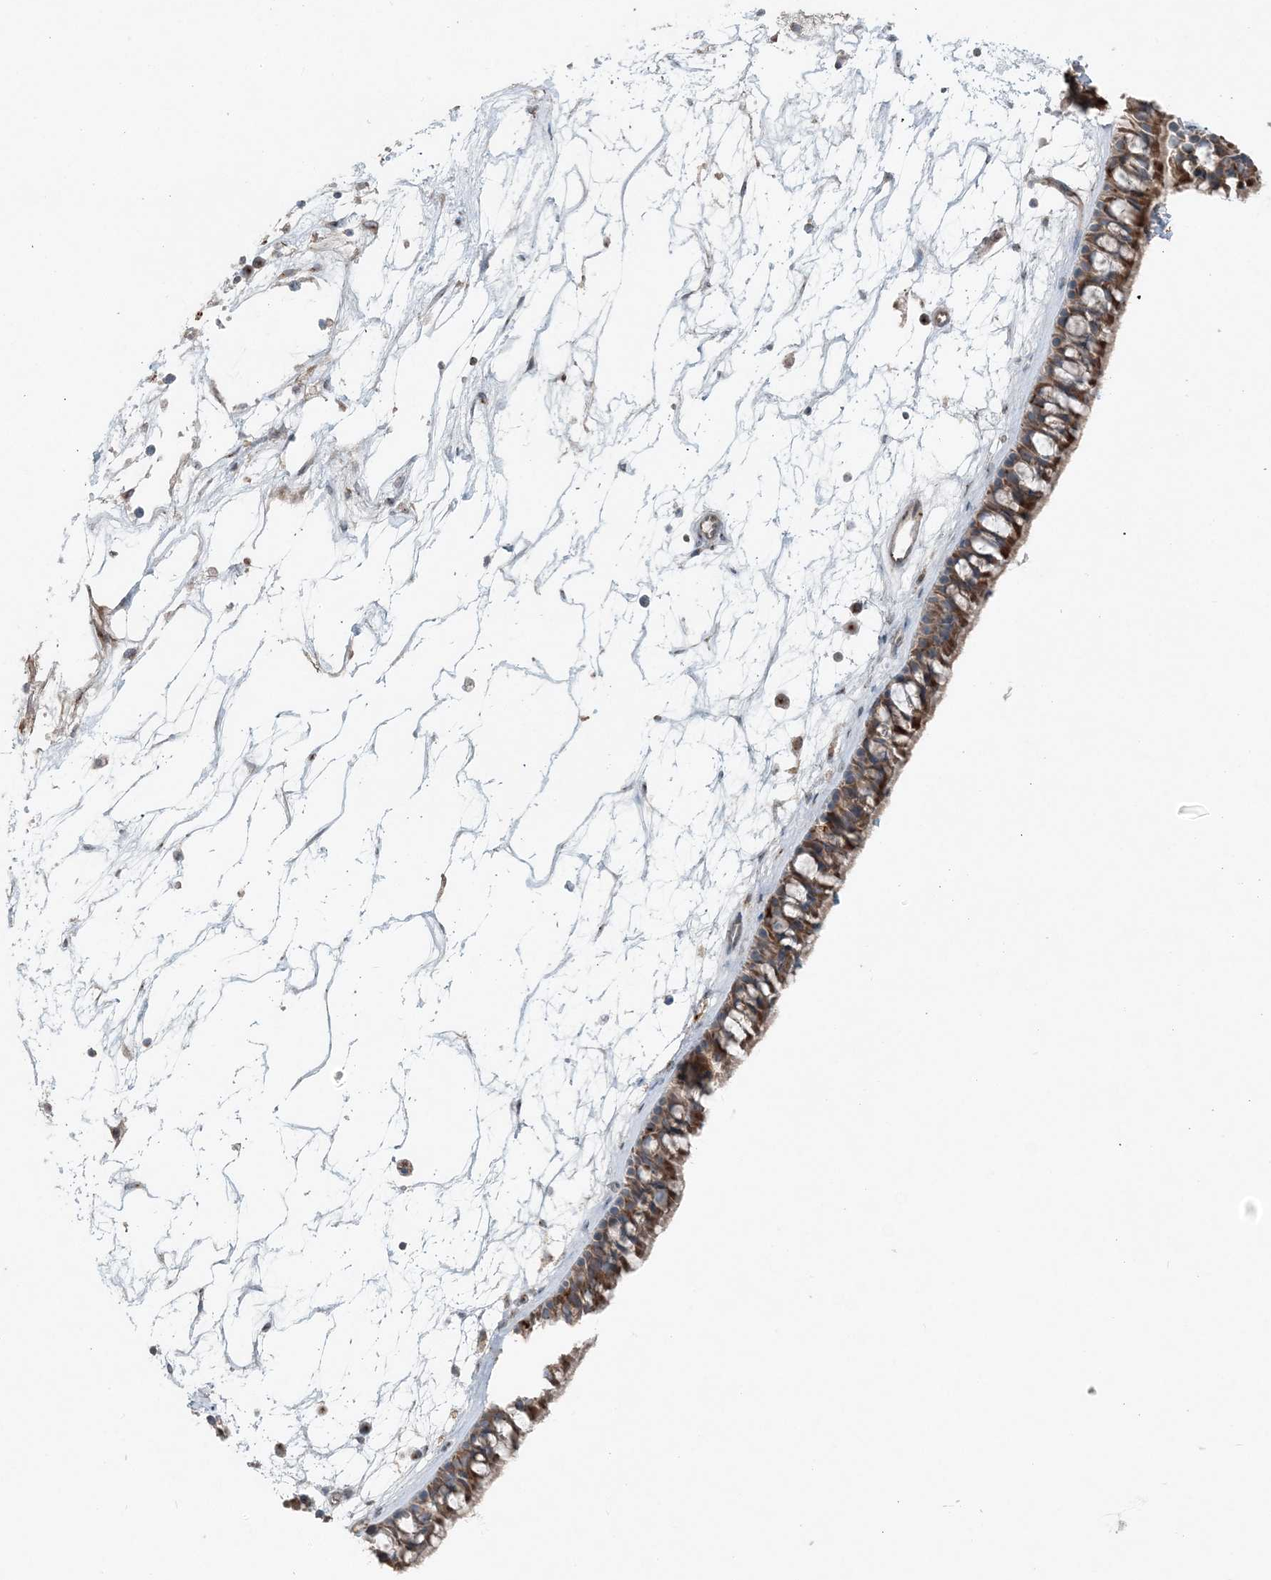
{"staining": {"intensity": "moderate", "quantity": ">75%", "location": "cytoplasmic/membranous"}, "tissue": "nasopharynx", "cell_type": "Respiratory epithelial cells", "image_type": "normal", "snomed": [{"axis": "morphology", "description": "Normal tissue, NOS"}, {"axis": "topography", "description": "Nasopharynx"}], "caption": "A brown stain shows moderate cytoplasmic/membranous staining of a protein in respiratory epithelial cells of unremarkable nasopharynx. (DAB = brown stain, brightfield microscopy at high magnification).", "gene": "KY", "patient": {"sex": "male", "age": 64}}